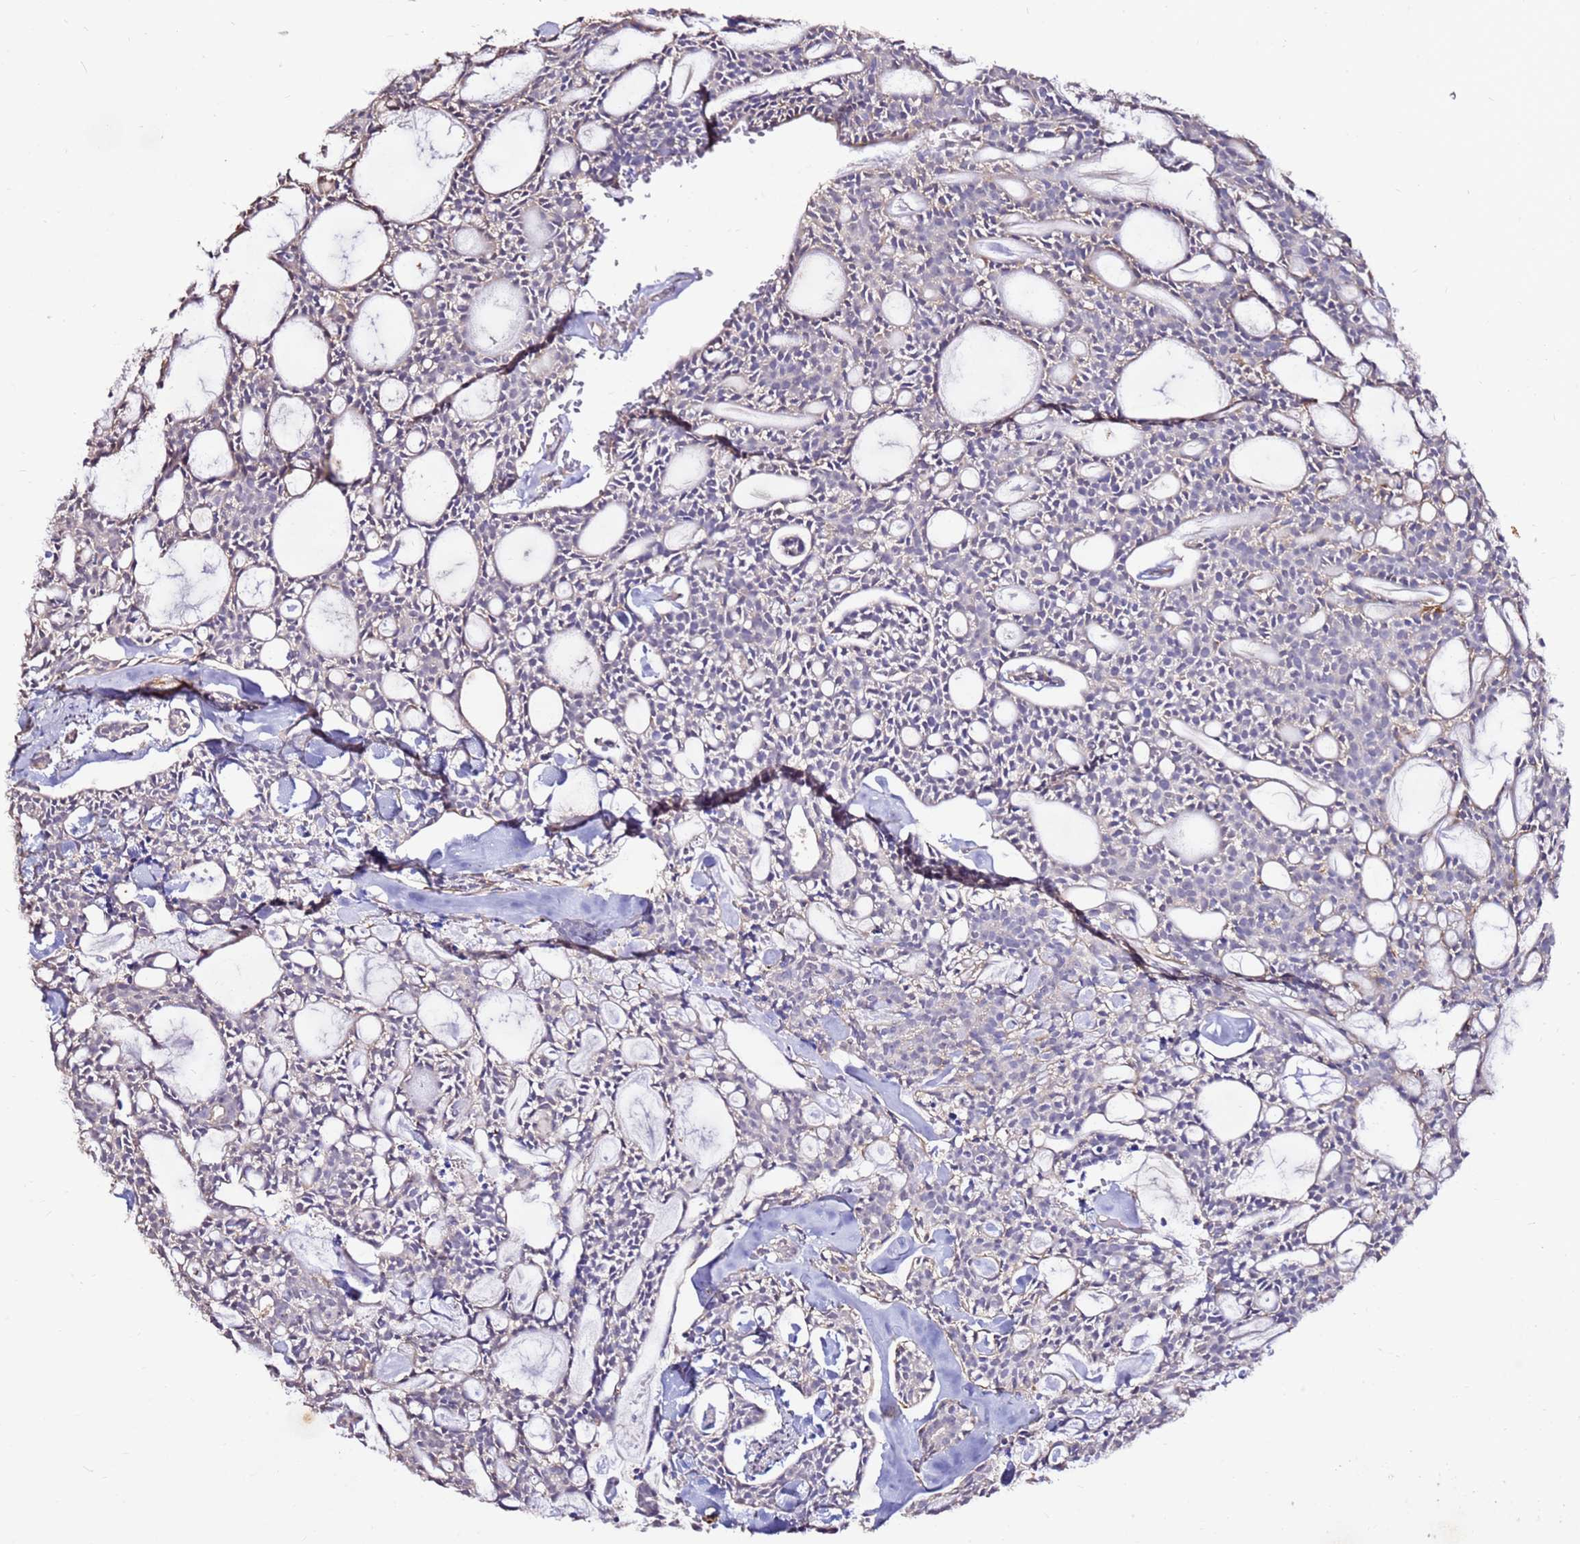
{"staining": {"intensity": "negative", "quantity": "none", "location": "none"}, "tissue": "head and neck cancer", "cell_type": "Tumor cells", "image_type": "cancer", "snomed": [{"axis": "morphology", "description": "Adenocarcinoma, NOS"}, {"axis": "topography", "description": "Salivary gland"}, {"axis": "topography", "description": "Head-Neck"}], "caption": "Head and neck cancer was stained to show a protein in brown. There is no significant expression in tumor cells.", "gene": "ART5", "patient": {"sex": "male", "age": 55}}